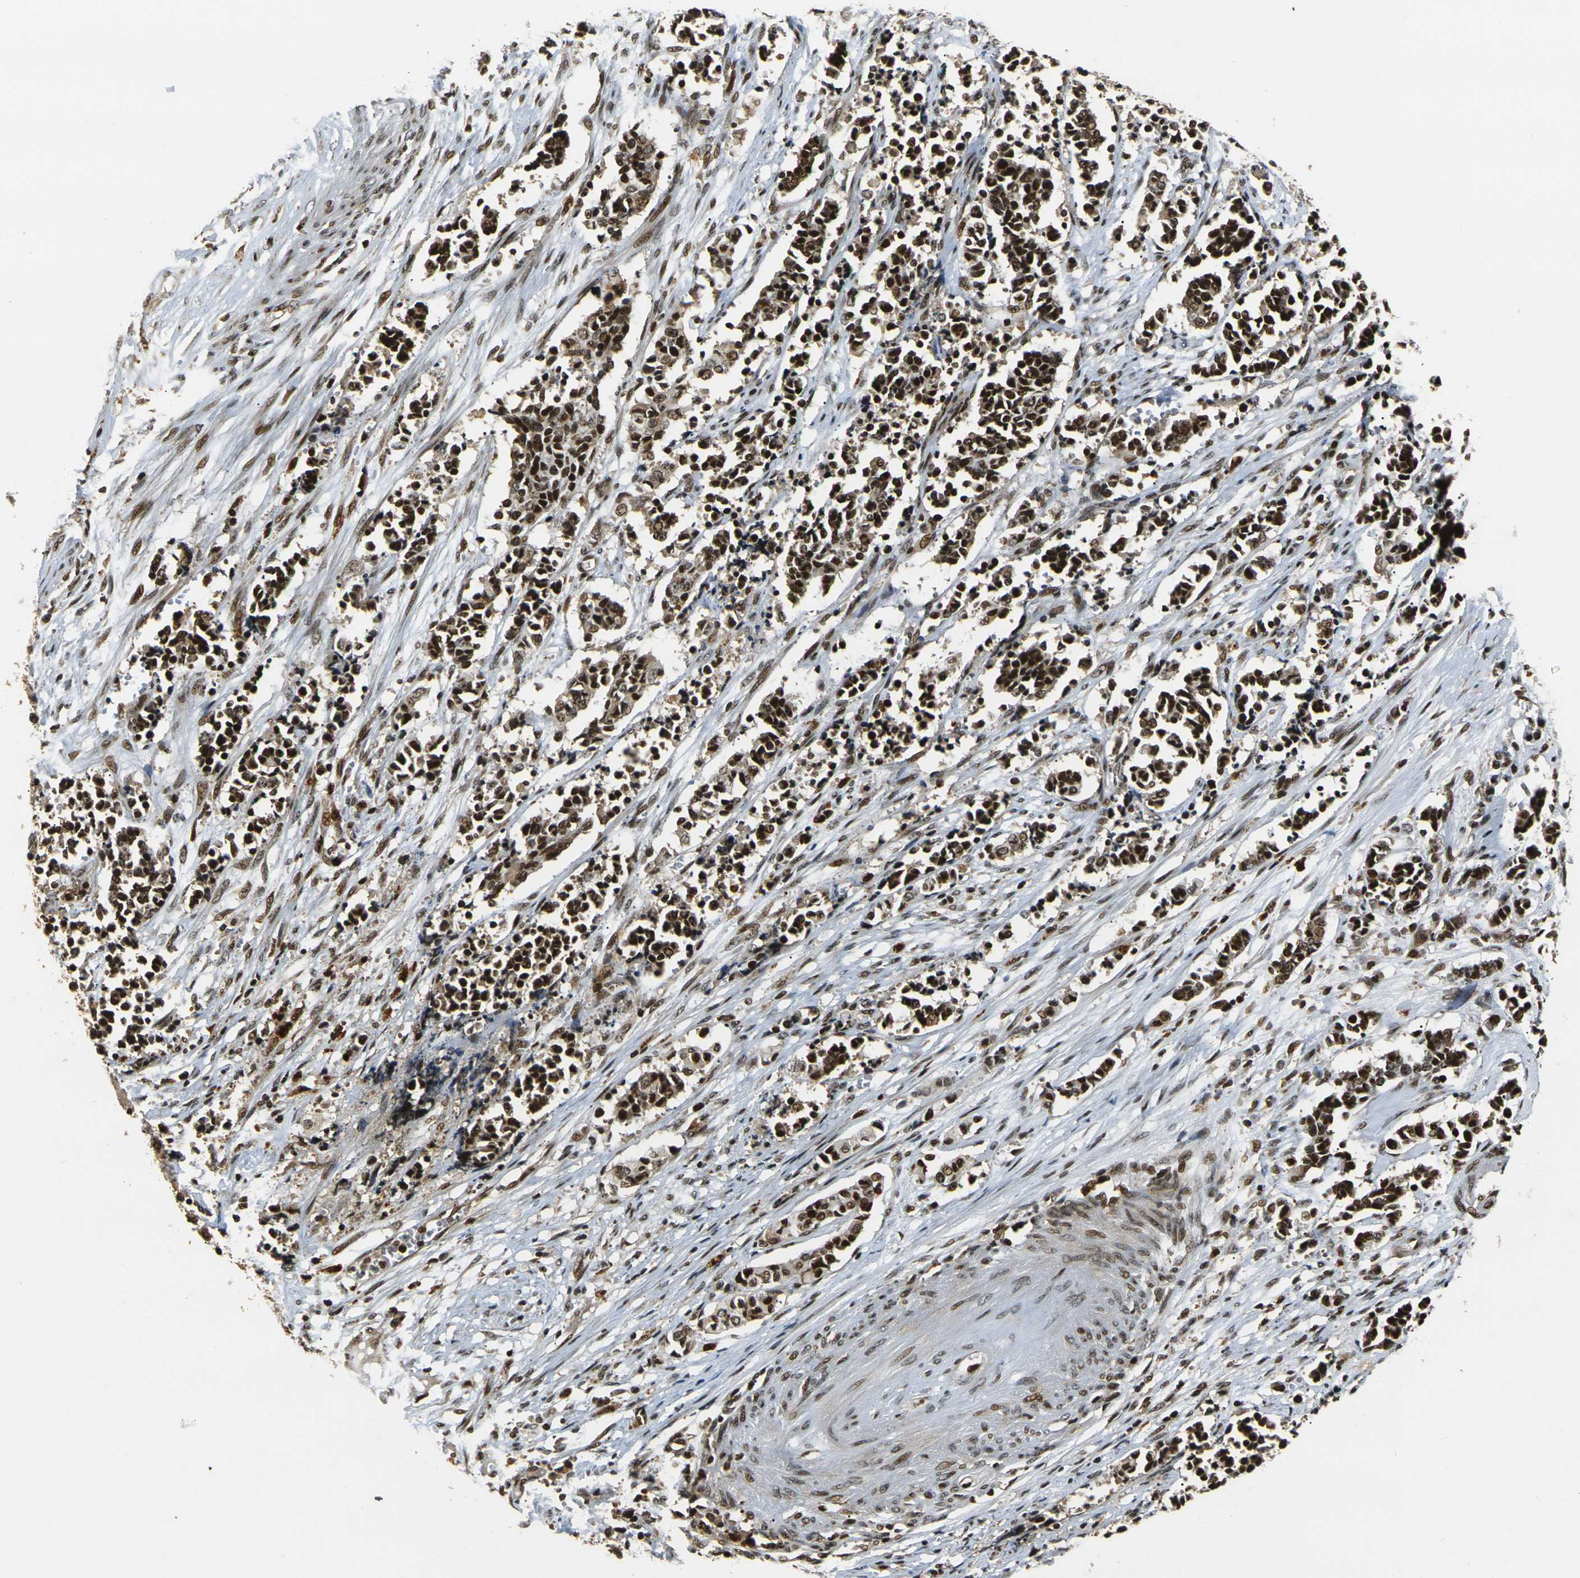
{"staining": {"intensity": "strong", "quantity": ">75%", "location": "cytoplasmic/membranous,nuclear"}, "tissue": "cervical cancer", "cell_type": "Tumor cells", "image_type": "cancer", "snomed": [{"axis": "morphology", "description": "Squamous cell carcinoma, NOS"}, {"axis": "topography", "description": "Cervix"}], "caption": "Immunohistochemical staining of squamous cell carcinoma (cervical) shows high levels of strong cytoplasmic/membranous and nuclear staining in approximately >75% of tumor cells.", "gene": "ACTL6A", "patient": {"sex": "female", "age": 35}}